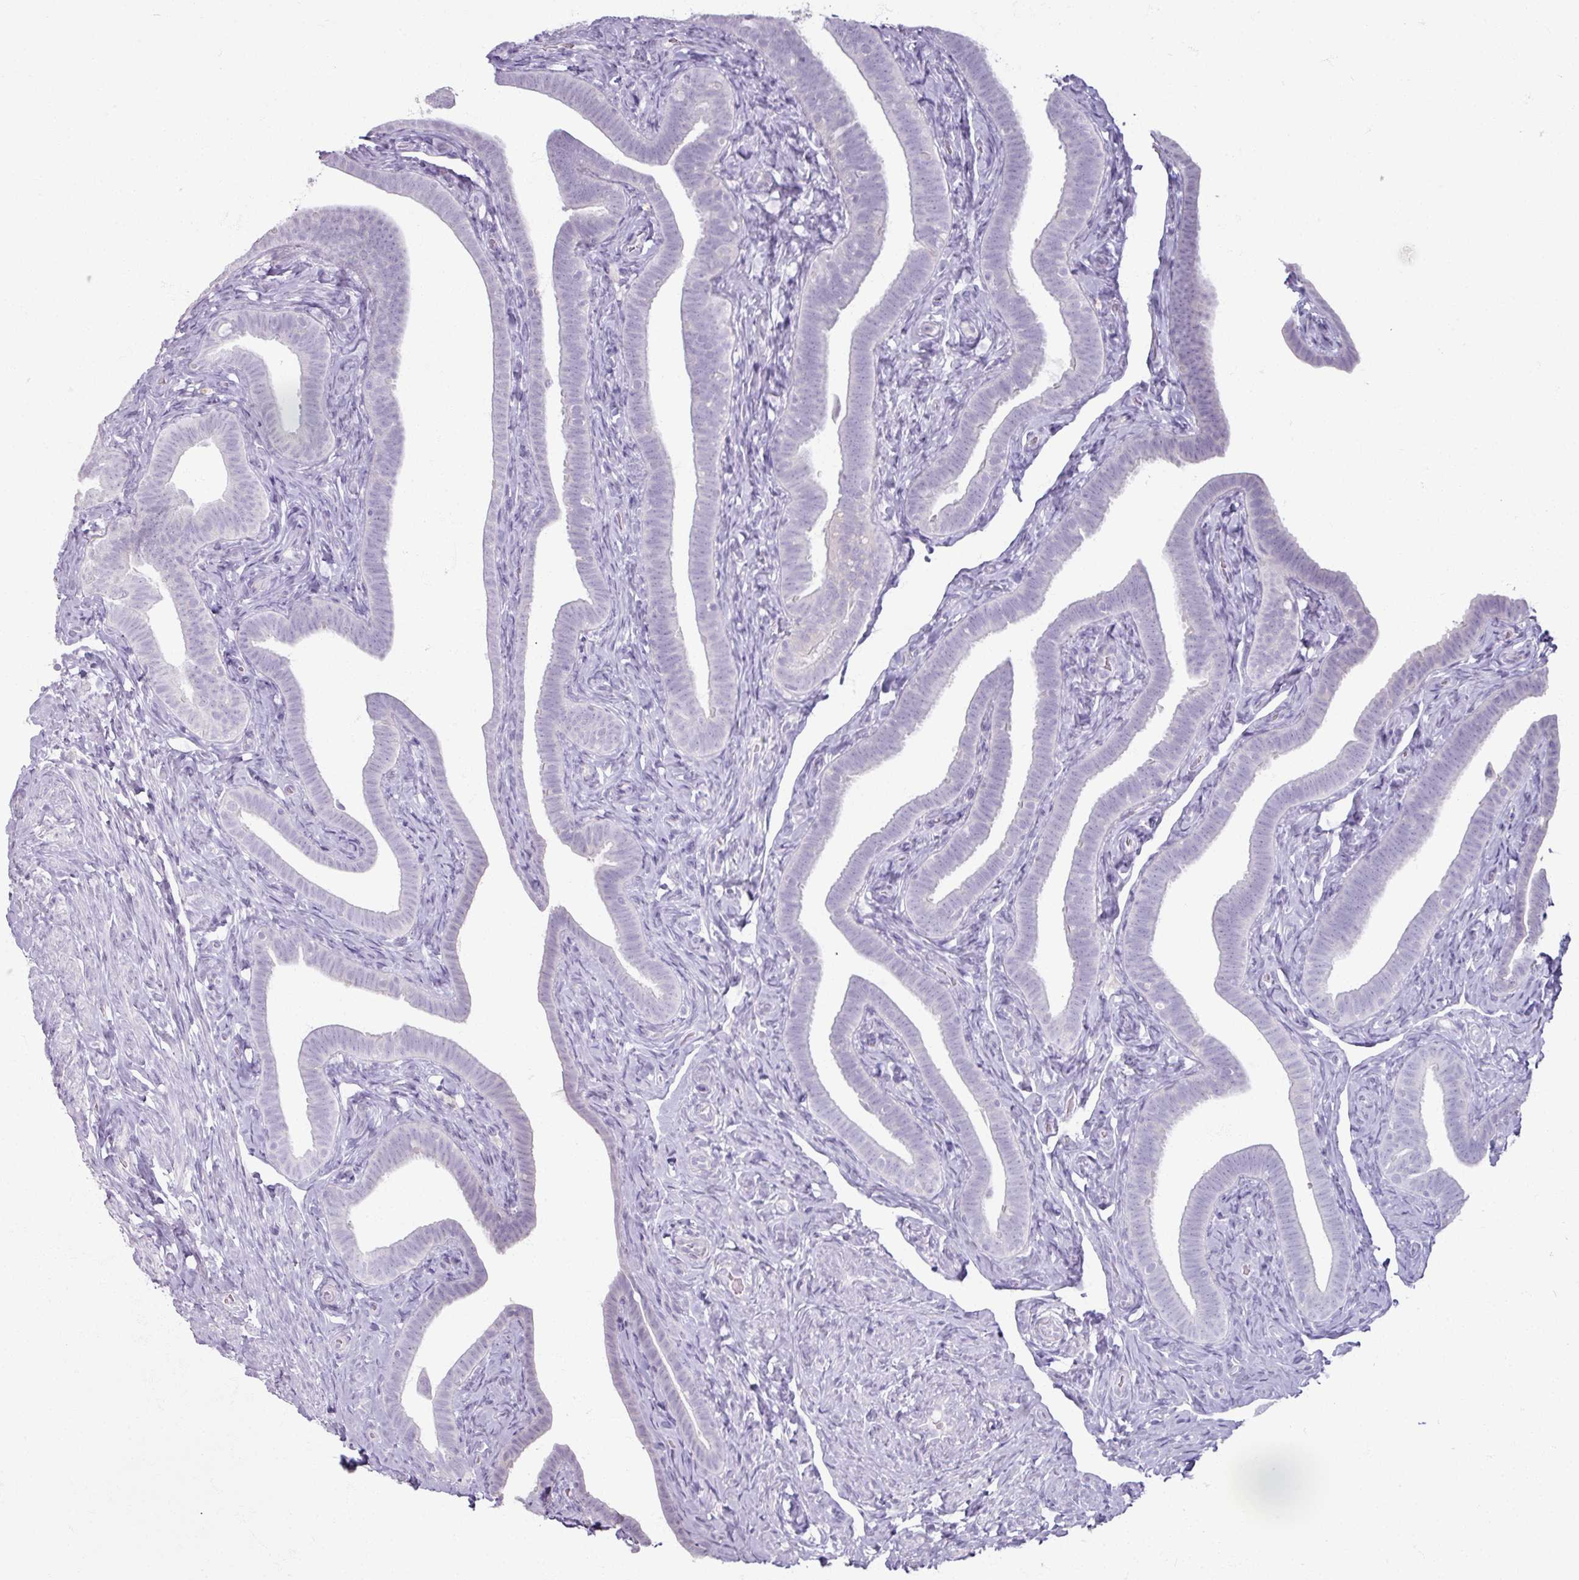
{"staining": {"intensity": "negative", "quantity": "none", "location": "none"}, "tissue": "fallopian tube", "cell_type": "Glandular cells", "image_type": "normal", "snomed": [{"axis": "morphology", "description": "Normal tissue, NOS"}, {"axis": "topography", "description": "Fallopian tube"}], "caption": "High magnification brightfield microscopy of unremarkable fallopian tube stained with DAB (brown) and counterstained with hematoxylin (blue): glandular cells show no significant positivity. The staining is performed using DAB (3,3'-diaminobenzidine) brown chromogen with nuclei counter-stained in using hematoxylin.", "gene": "SLC27A5", "patient": {"sex": "female", "age": 69}}